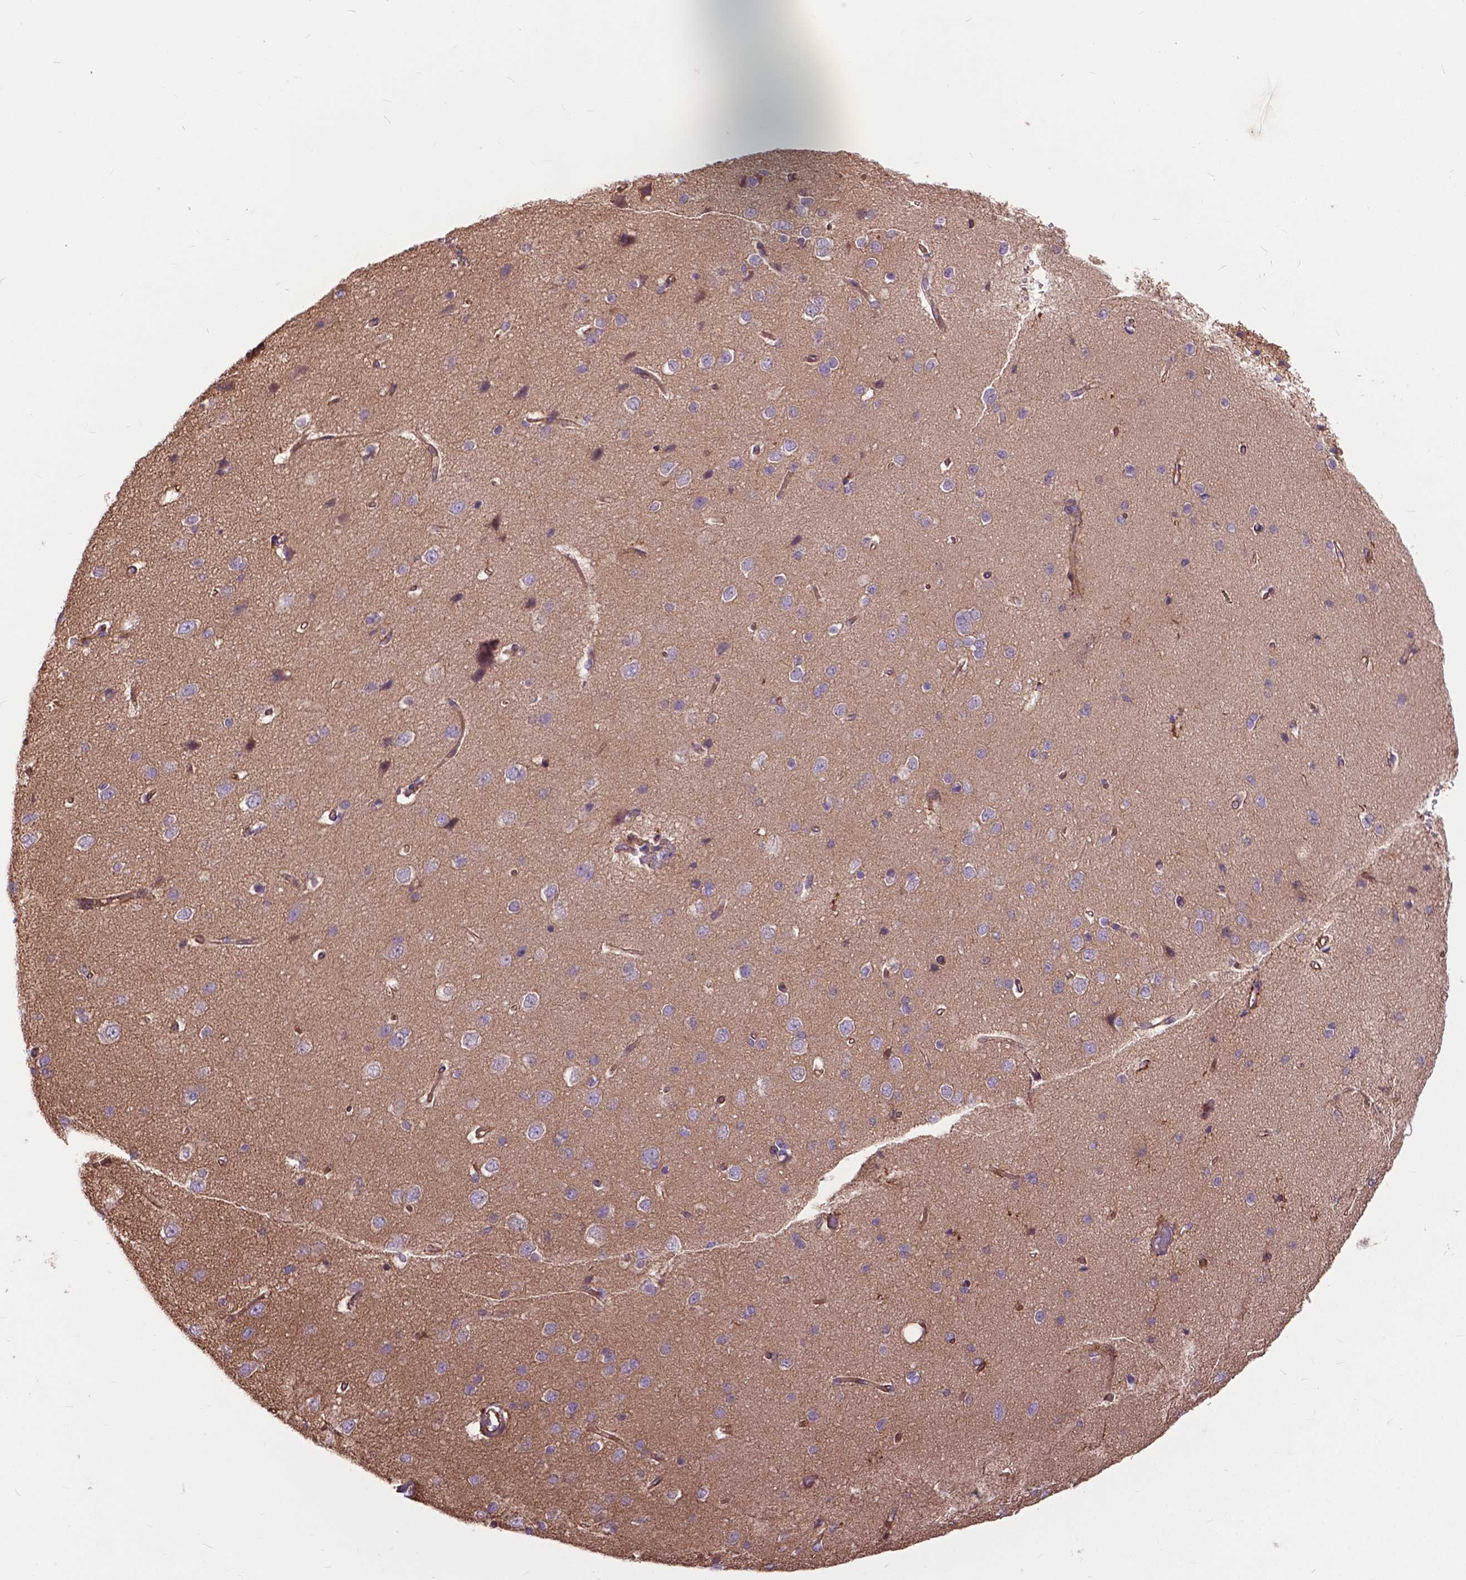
{"staining": {"intensity": "moderate", "quantity": "<25%", "location": "cytoplasmic/membranous"}, "tissue": "cerebral cortex", "cell_type": "Endothelial cells", "image_type": "normal", "snomed": [{"axis": "morphology", "description": "Normal tissue, NOS"}, {"axis": "topography", "description": "Cerebral cortex"}], "caption": "A low amount of moderate cytoplasmic/membranous positivity is identified in approximately <25% of endothelial cells in normal cerebral cortex.", "gene": "FLT4", "patient": {"sex": "male", "age": 37}}